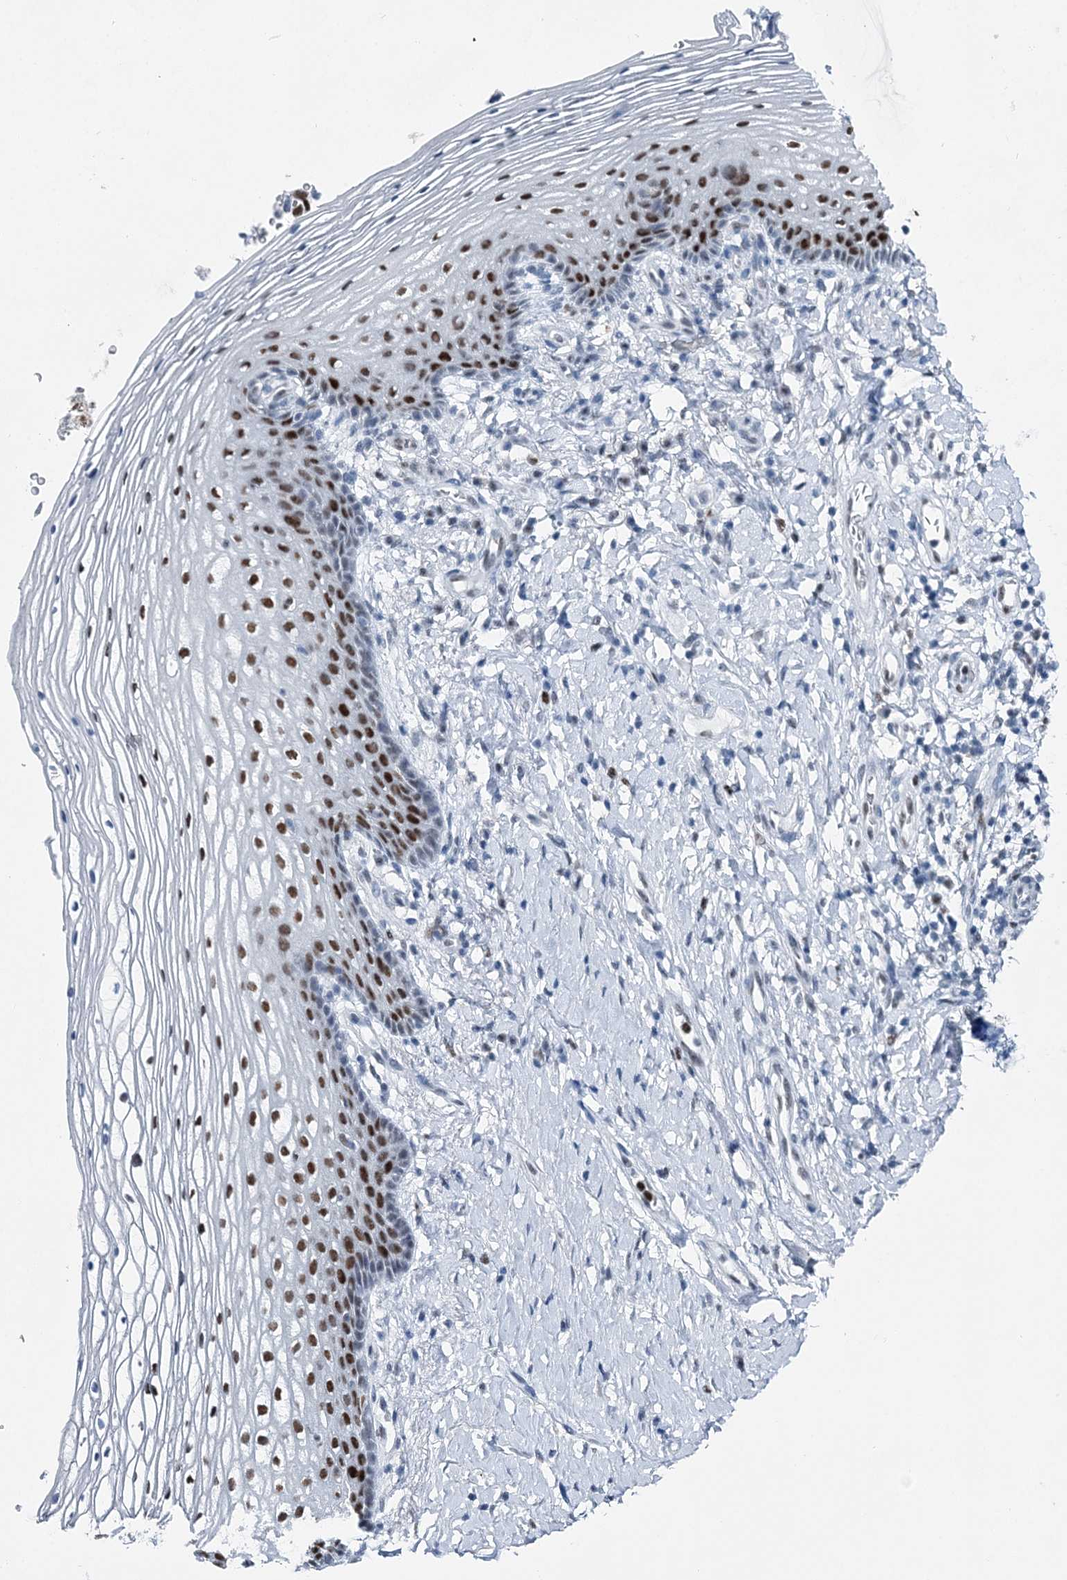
{"staining": {"intensity": "strong", "quantity": "25%-75%", "location": "nuclear"}, "tissue": "vagina", "cell_type": "Squamous epithelial cells", "image_type": "normal", "snomed": [{"axis": "morphology", "description": "Normal tissue, NOS"}, {"axis": "topography", "description": "Vagina"}], "caption": "High-power microscopy captured an immunohistochemistry (IHC) photomicrograph of unremarkable vagina, revealing strong nuclear staining in approximately 25%-75% of squamous epithelial cells.", "gene": "HAT1", "patient": {"sex": "female", "age": 60}}